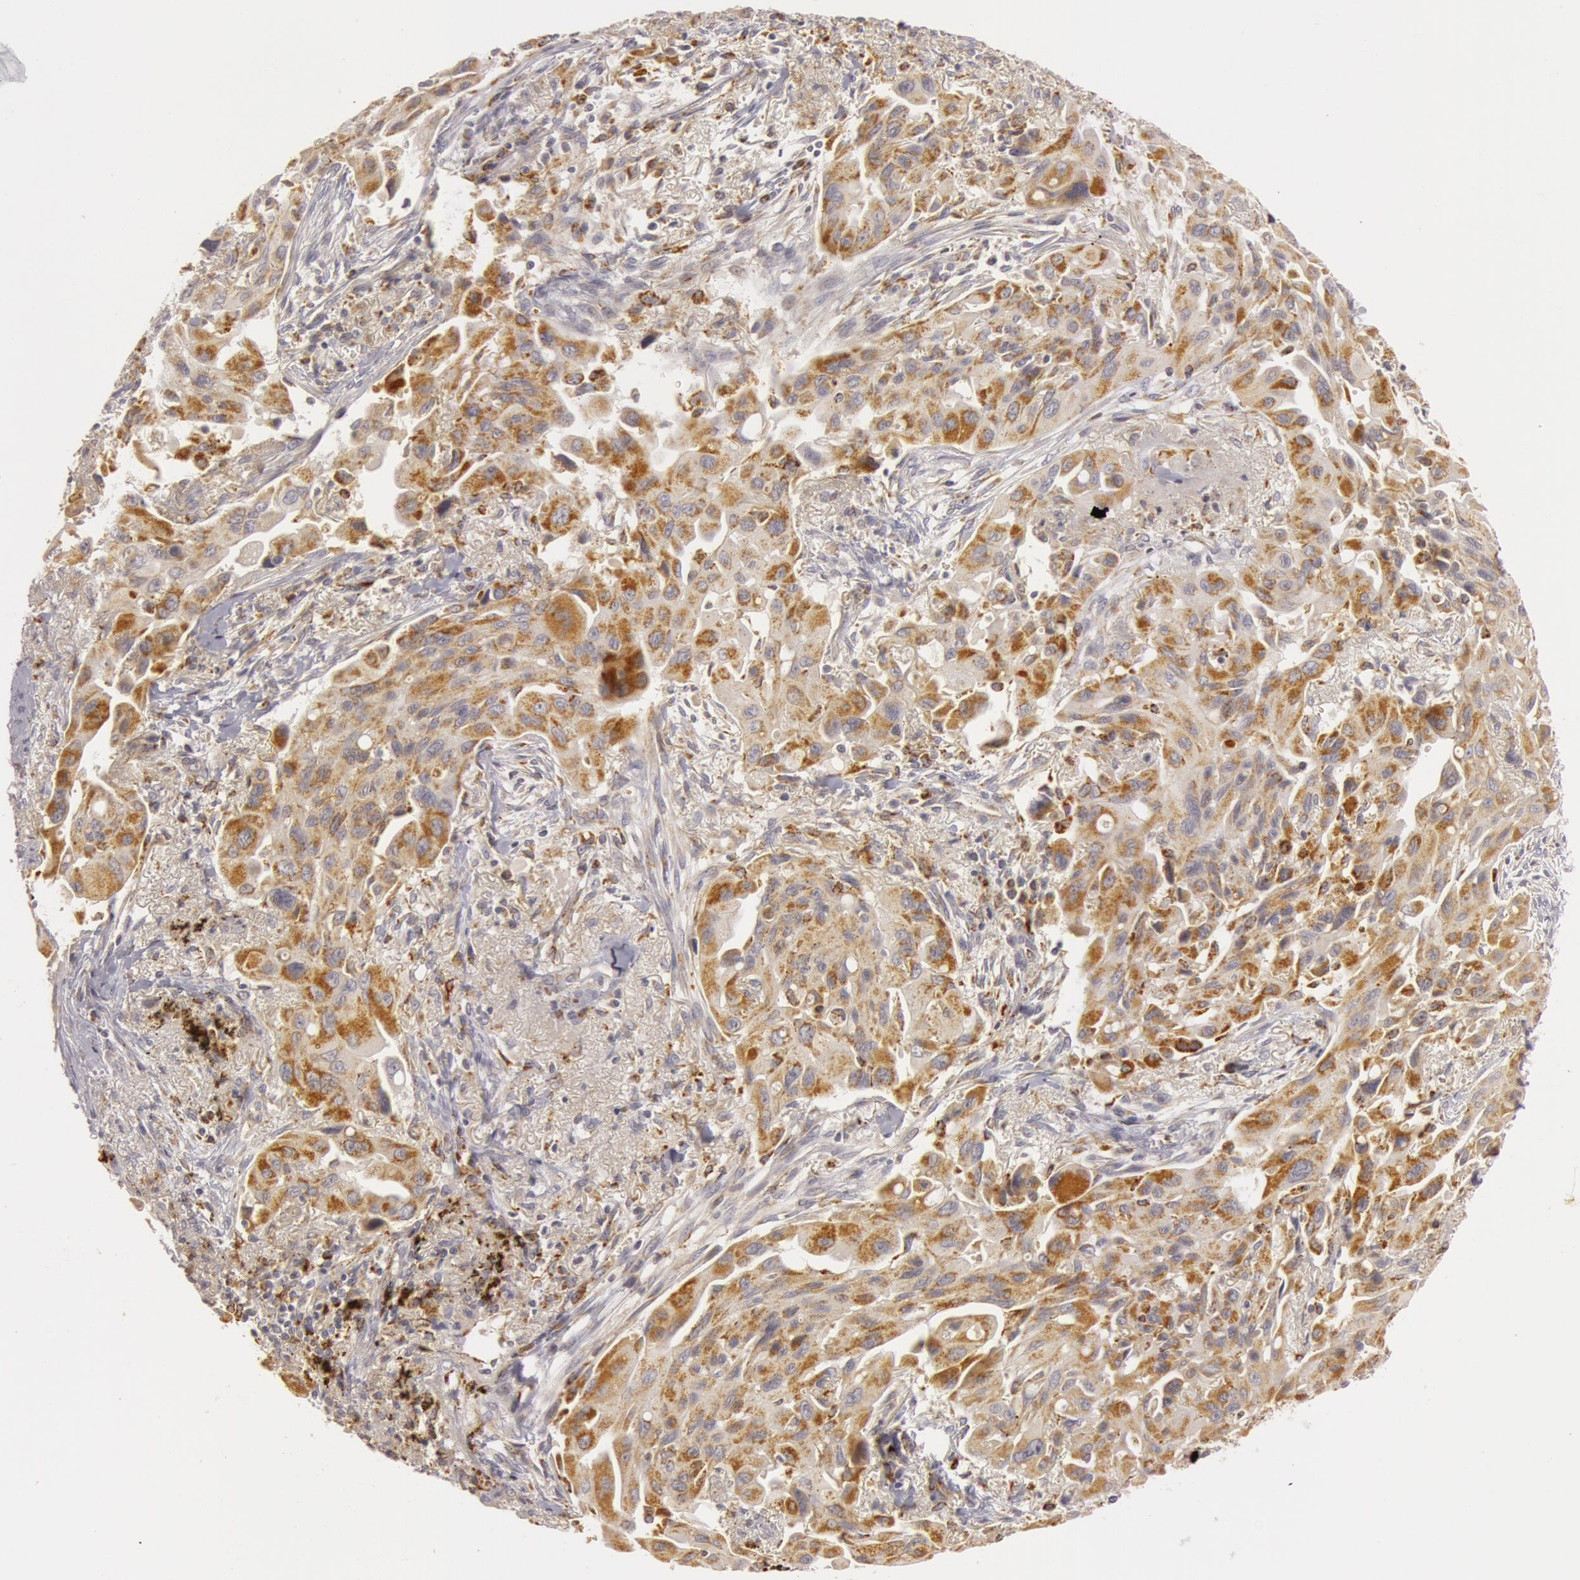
{"staining": {"intensity": "strong", "quantity": ">75%", "location": "cytoplasmic/membranous"}, "tissue": "lung cancer", "cell_type": "Tumor cells", "image_type": "cancer", "snomed": [{"axis": "morphology", "description": "Adenocarcinoma, NOS"}, {"axis": "topography", "description": "Lung"}], "caption": "Protein expression analysis of lung adenocarcinoma displays strong cytoplasmic/membranous staining in about >75% of tumor cells.", "gene": "C7", "patient": {"sex": "male", "age": 68}}